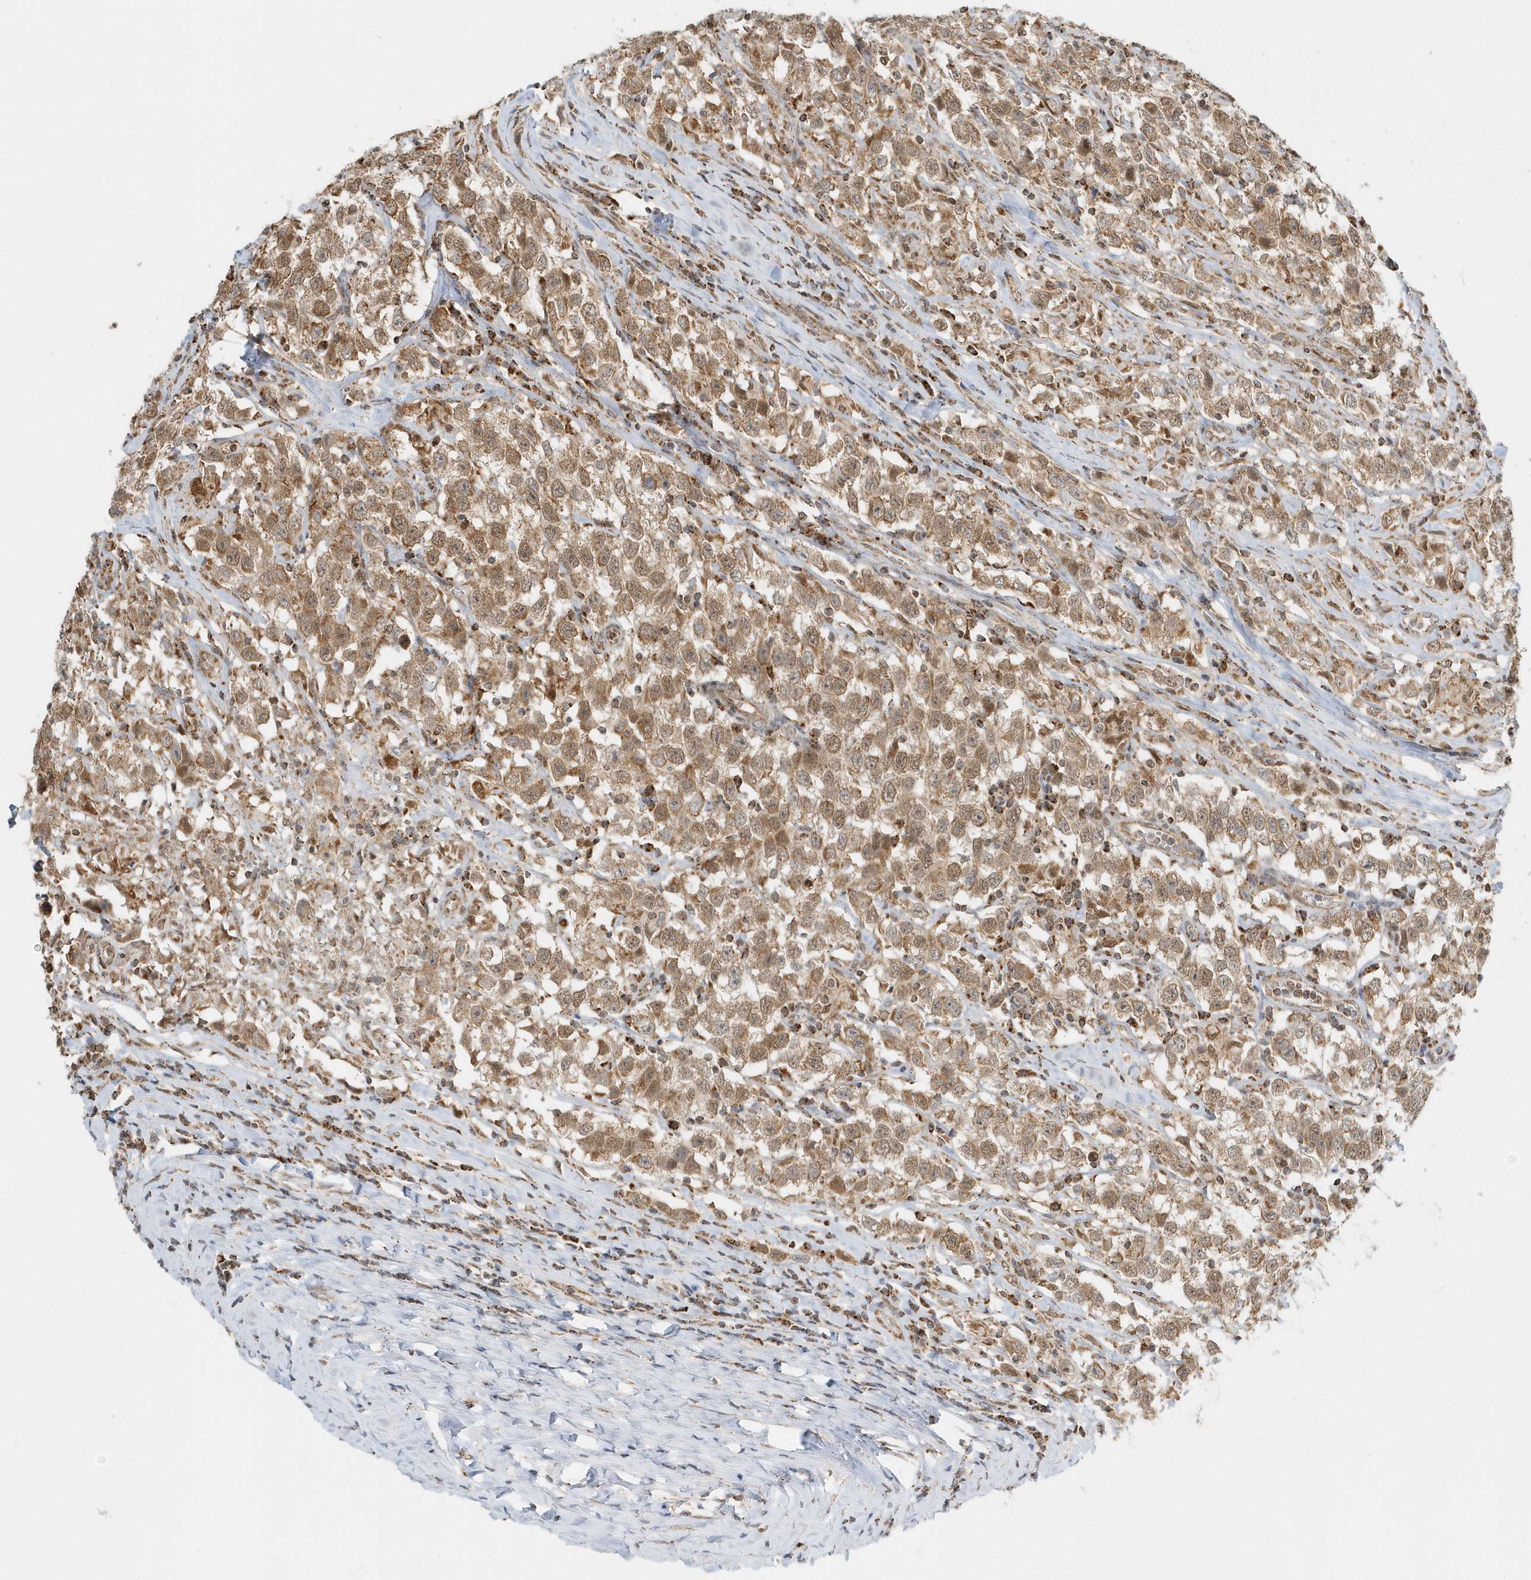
{"staining": {"intensity": "moderate", "quantity": ">75%", "location": "cytoplasmic/membranous,nuclear"}, "tissue": "testis cancer", "cell_type": "Tumor cells", "image_type": "cancer", "snomed": [{"axis": "morphology", "description": "Seminoma, NOS"}, {"axis": "topography", "description": "Testis"}], "caption": "Immunohistochemistry photomicrograph of neoplastic tissue: testis seminoma stained using immunohistochemistry demonstrates medium levels of moderate protein expression localized specifically in the cytoplasmic/membranous and nuclear of tumor cells, appearing as a cytoplasmic/membranous and nuclear brown color.", "gene": "PSMD6", "patient": {"sex": "male", "age": 41}}